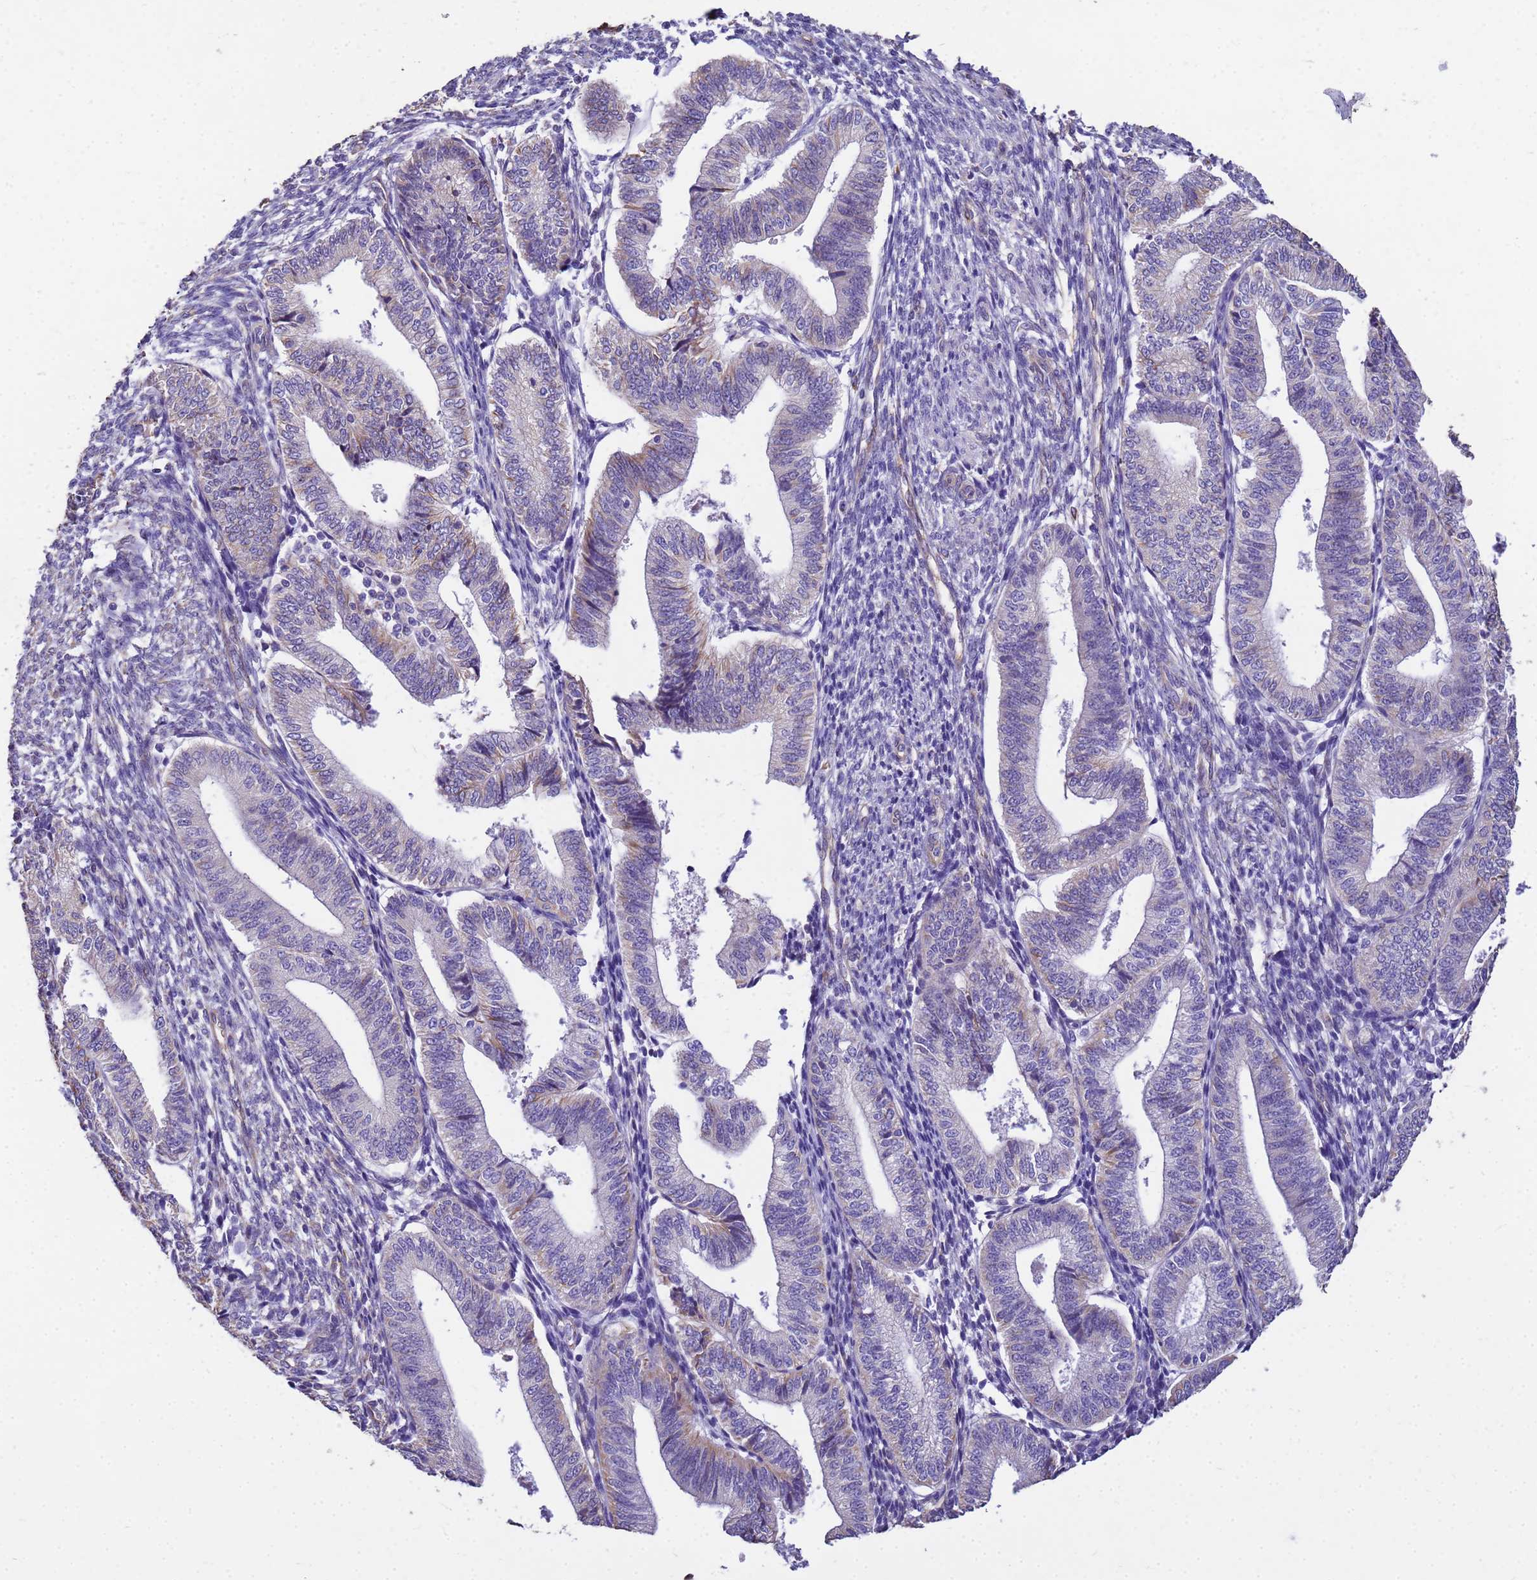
{"staining": {"intensity": "negative", "quantity": "none", "location": "none"}, "tissue": "endometrium", "cell_type": "Cells in endometrial stroma", "image_type": "normal", "snomed": [{"axis": "morphology", "description": "Normal tissue, NOS"}, {"axis": "topography", "description": "Endometrium"}], "caption": "Immunohistochemical staining of normal endometrium displays no significant positivity in cells in endometrial stroma.", "gene": "TCEAL3", "patient": {"sex": "female", "age": 34}}